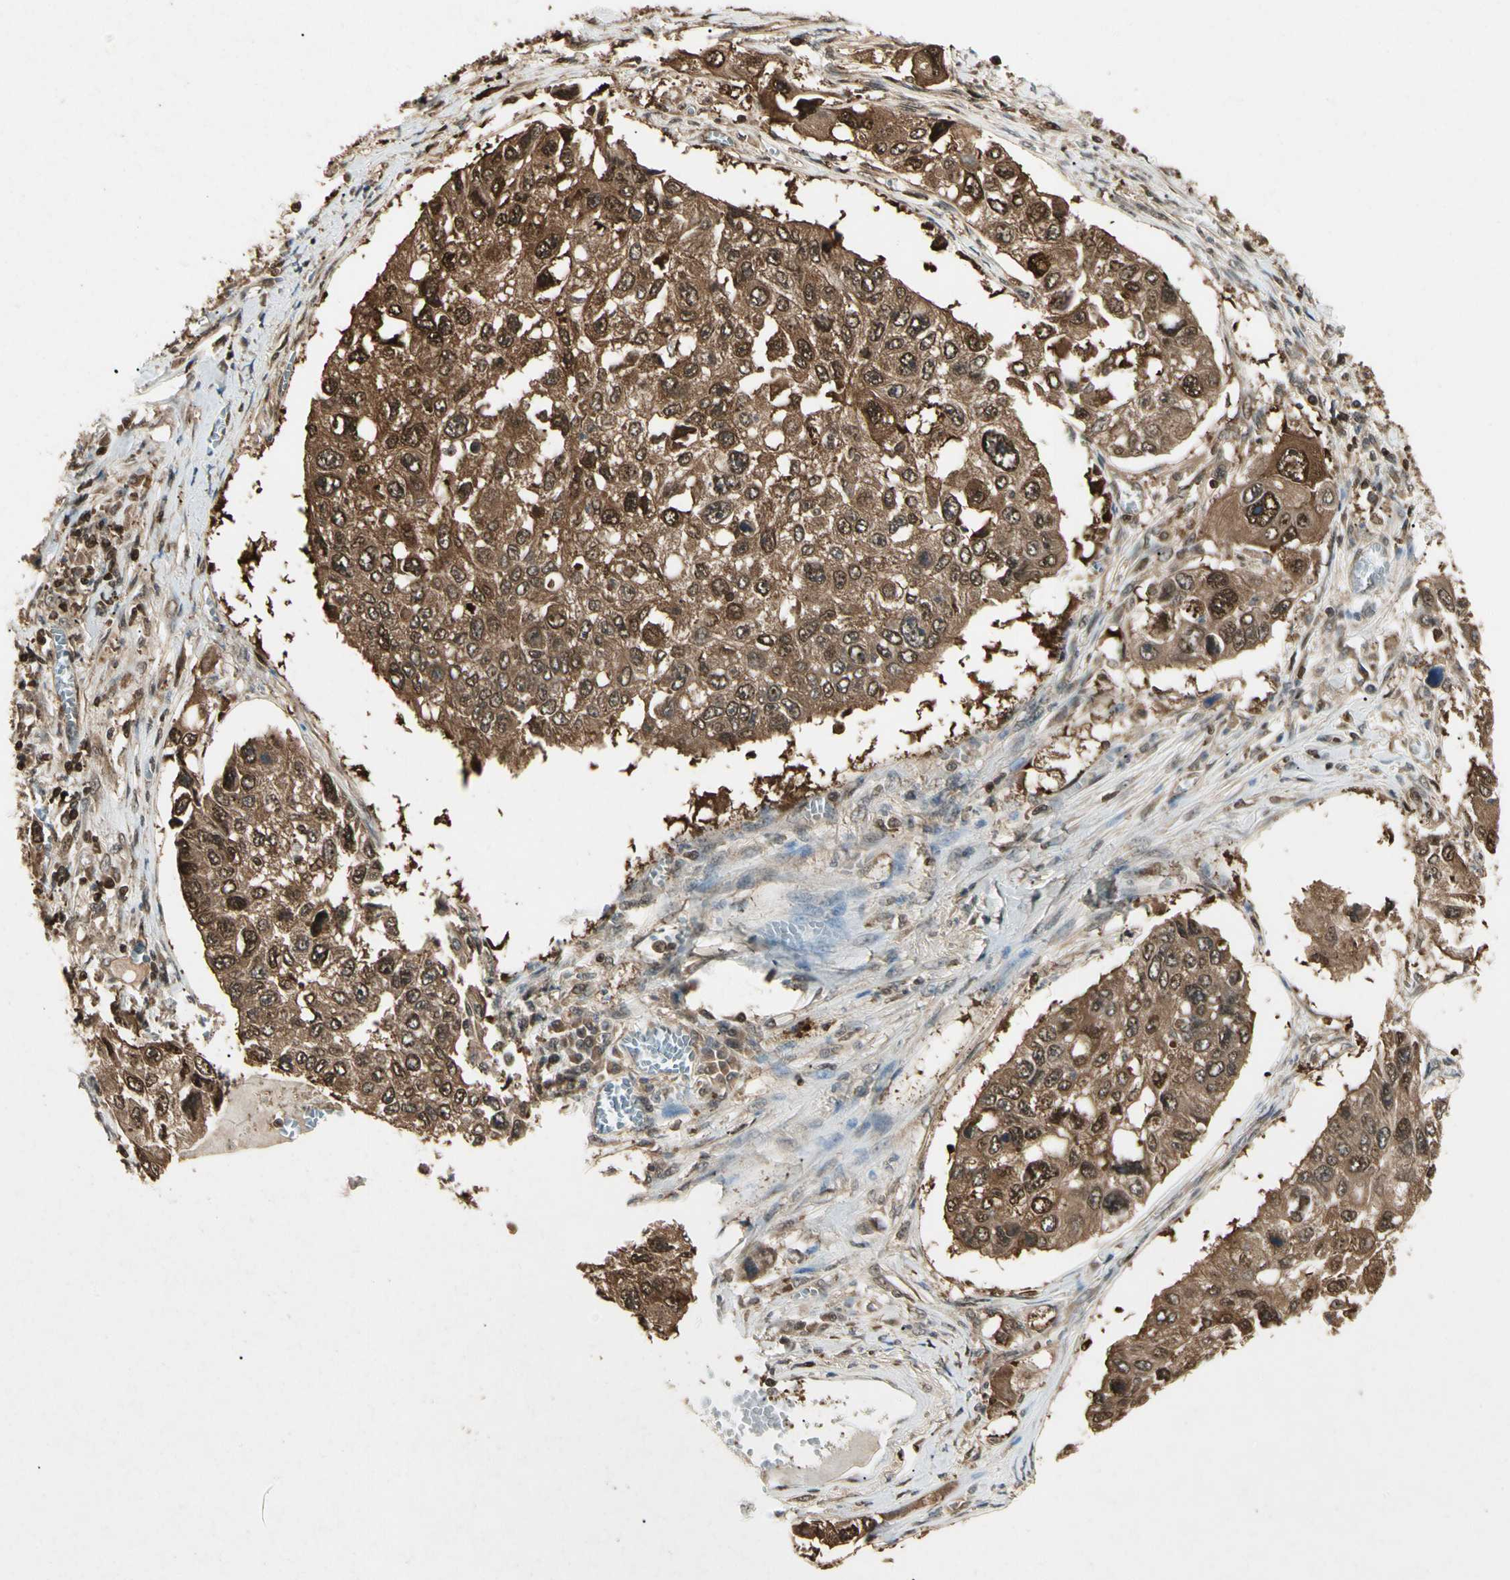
{"staining": {"intensity": "moderate", "quantity": ">75%", "location": "cytoplasmic/membranous,nuclear"}, "tissue": "lung cancer", "cell_type": "Tumor cells", "image_type": "cancer", "snomed": [{"axis": "morphology", "description": "Squamous cell carcinoma, NOS"}, {"axis": "topography", "description": "Lung"}], "caption": "An image of squamous cell carcinoma (lung) stained for a protein displays moderate cytoplasmic/membranous and nuclear brown staining in tumor cells. (brown staining indicates protein expression, while blue staining denotes nuclei).", "gene": "YWHAQ", "patient": {"sex": "male", "age": 71}}